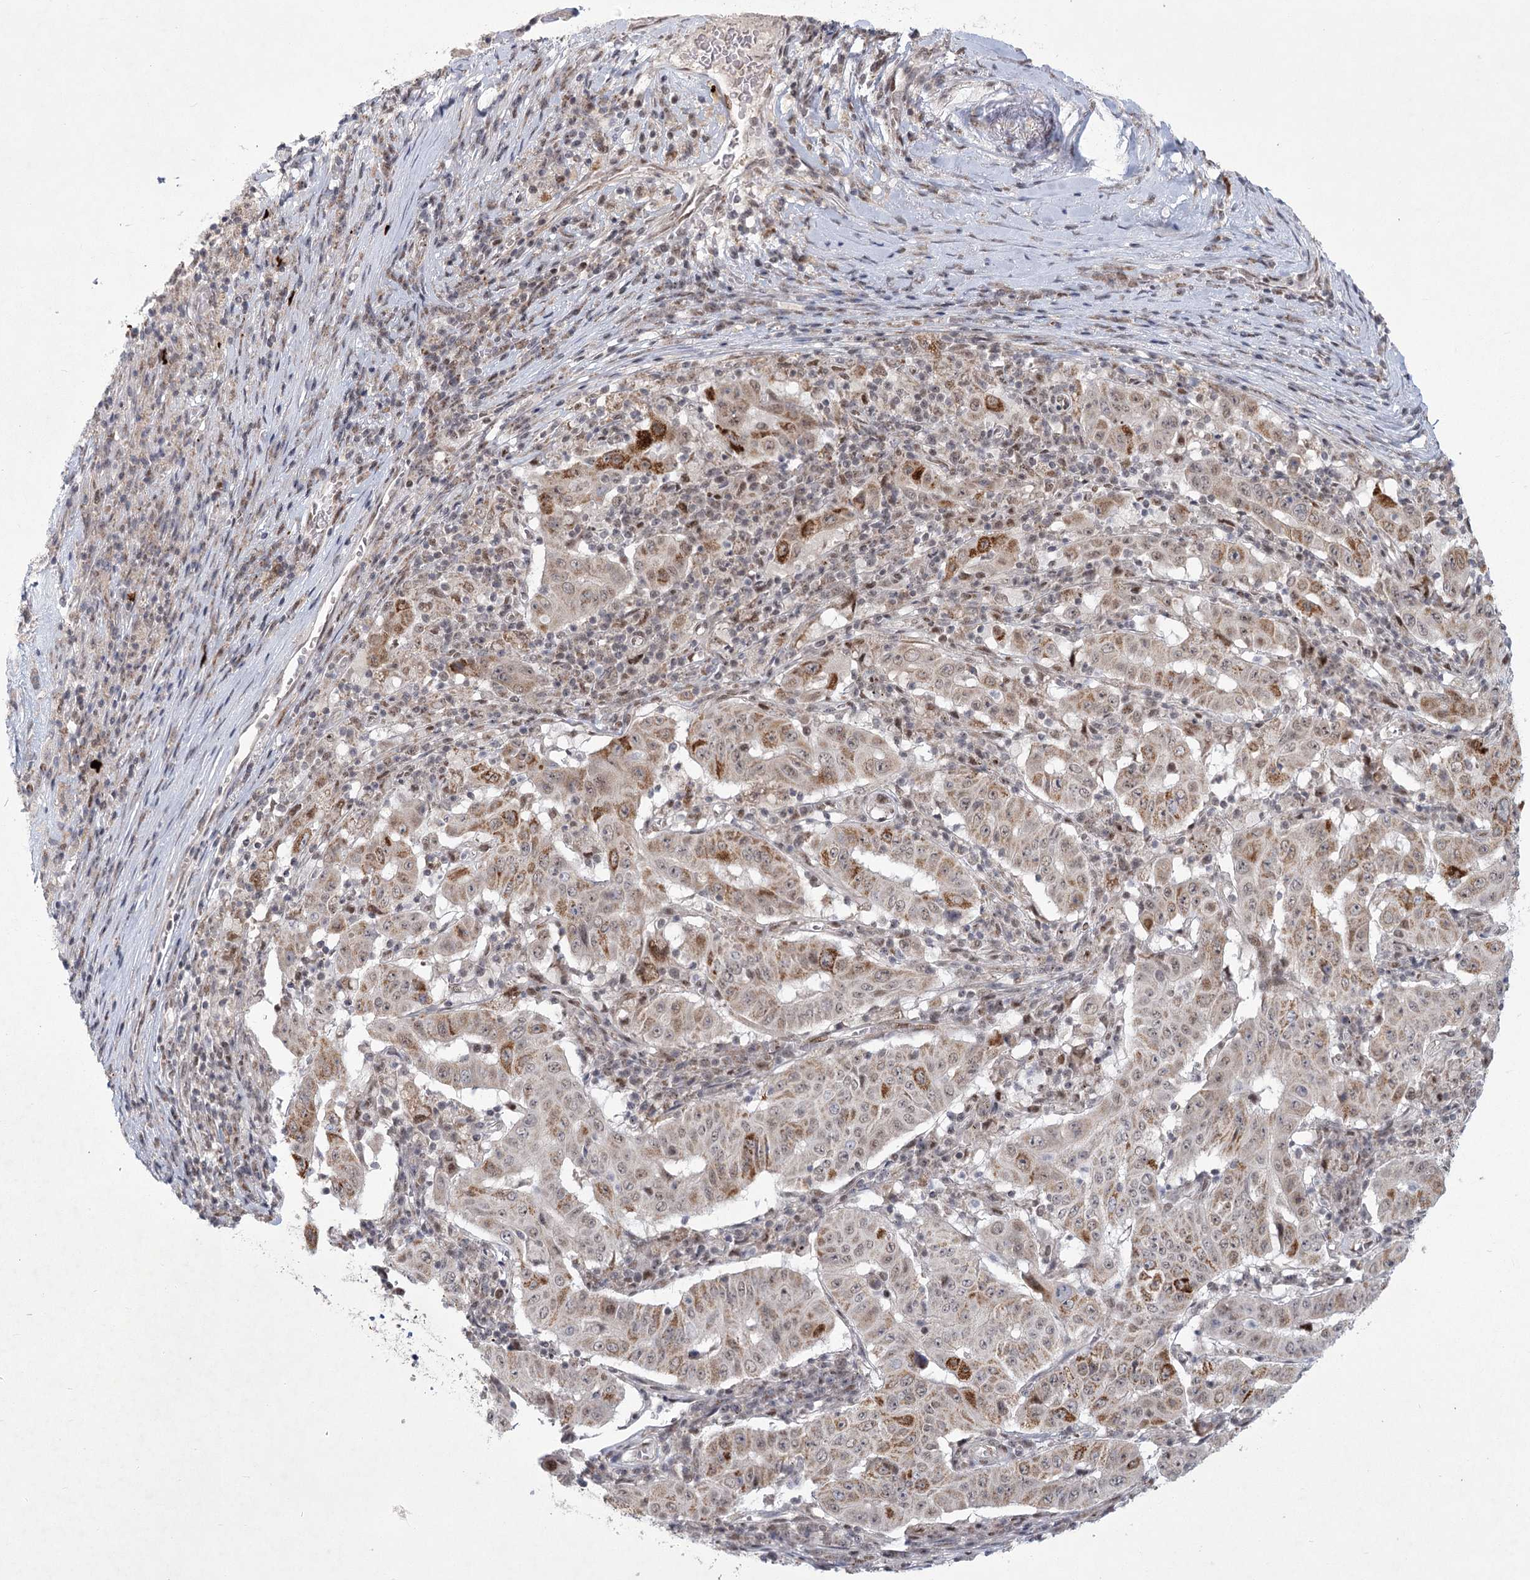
{"staining": {"intensity": "moderate", "quantity": "25%-75%", "location": "cytoplasmic/membranous"}, "tissue": "pancreatic cancer", "cell_type": "Tumor cells", "image_type": "cancer", "snomed": [{"axis": "morphology", "description": "Adenocarcinoma, NOS"}, {"axis": "topography", "description": "Pancreas"}], "caption": "IHC histopathology image of neoplastic tissue: pancreatic cancer stained using immunohistochemistry (IHC) displays medium levels of moderate protein expression localized specifically in the cytoplasmic/membranous of tumor cells, appearing as a cytoplasmic/membranous brown color.", "gene": "CIB4", "patient": {"sex": "male", "age": 63}}